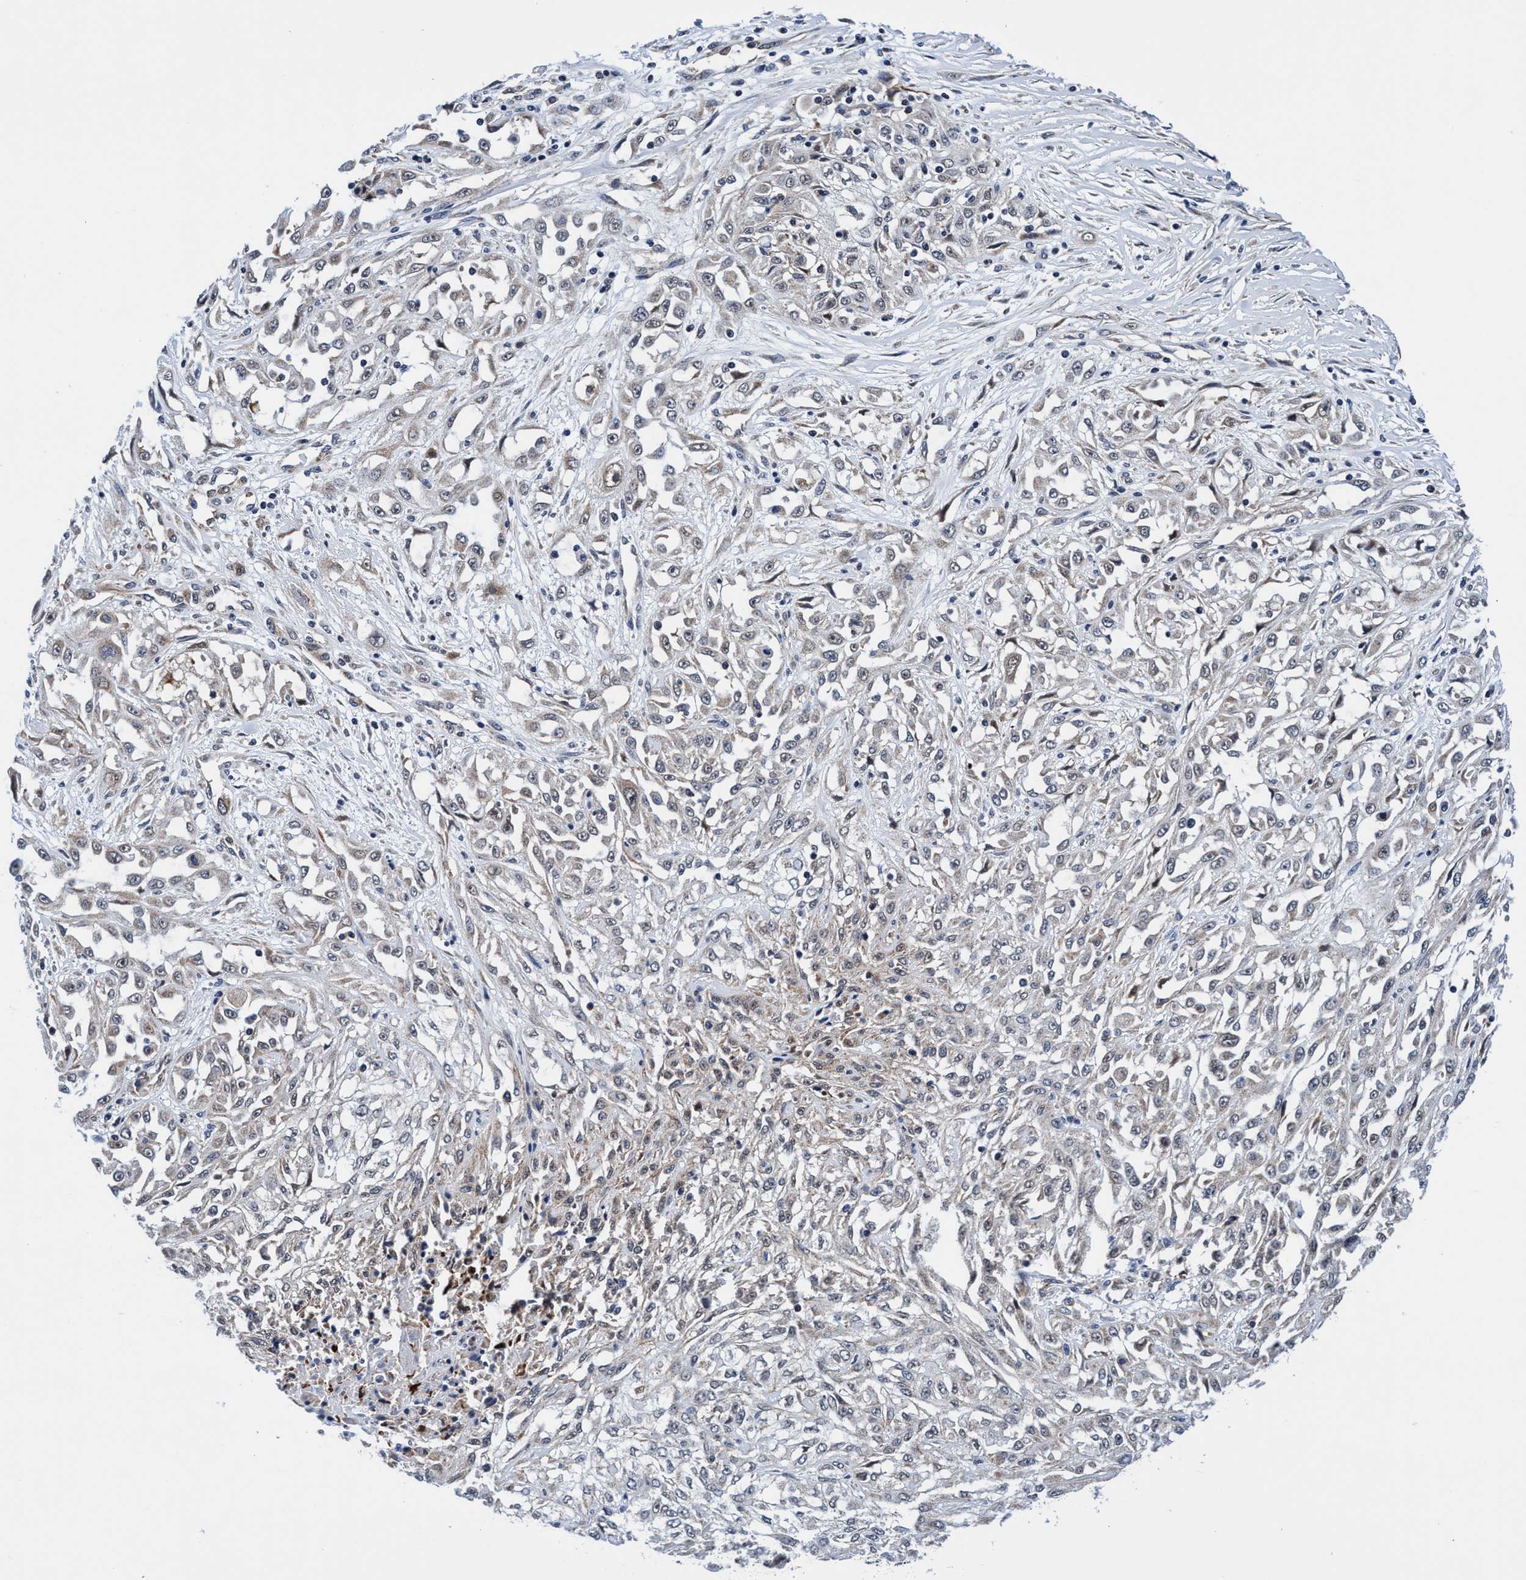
{"staining": {"intensity": "weak", "quantity": "<25%", "location": "cytoplasmic/membranous"}, "tissue": "skin cancer", "cell_type": "Tumor cells", "image_type": "cancer", "snomed": [{"axis": "morphology", "description": "Squamous cell carcinoma, NOS"}, {"axis": "morphology", "description": "Squamous cell carcinoma, metastatic, NOS"}, {"axis": "topography", "description": "Skin"}, {"axis": "topography", "description": "Lymph node"}], "caption": "There is no significant staining in tumor cells of skin cancer (squamous cell carcinoma). (Immunohistochemistry (ihc), brightfield microscopy, high magnification).", "gene": "AGAP2", "patient": {"sex": "male", "age": 75}}